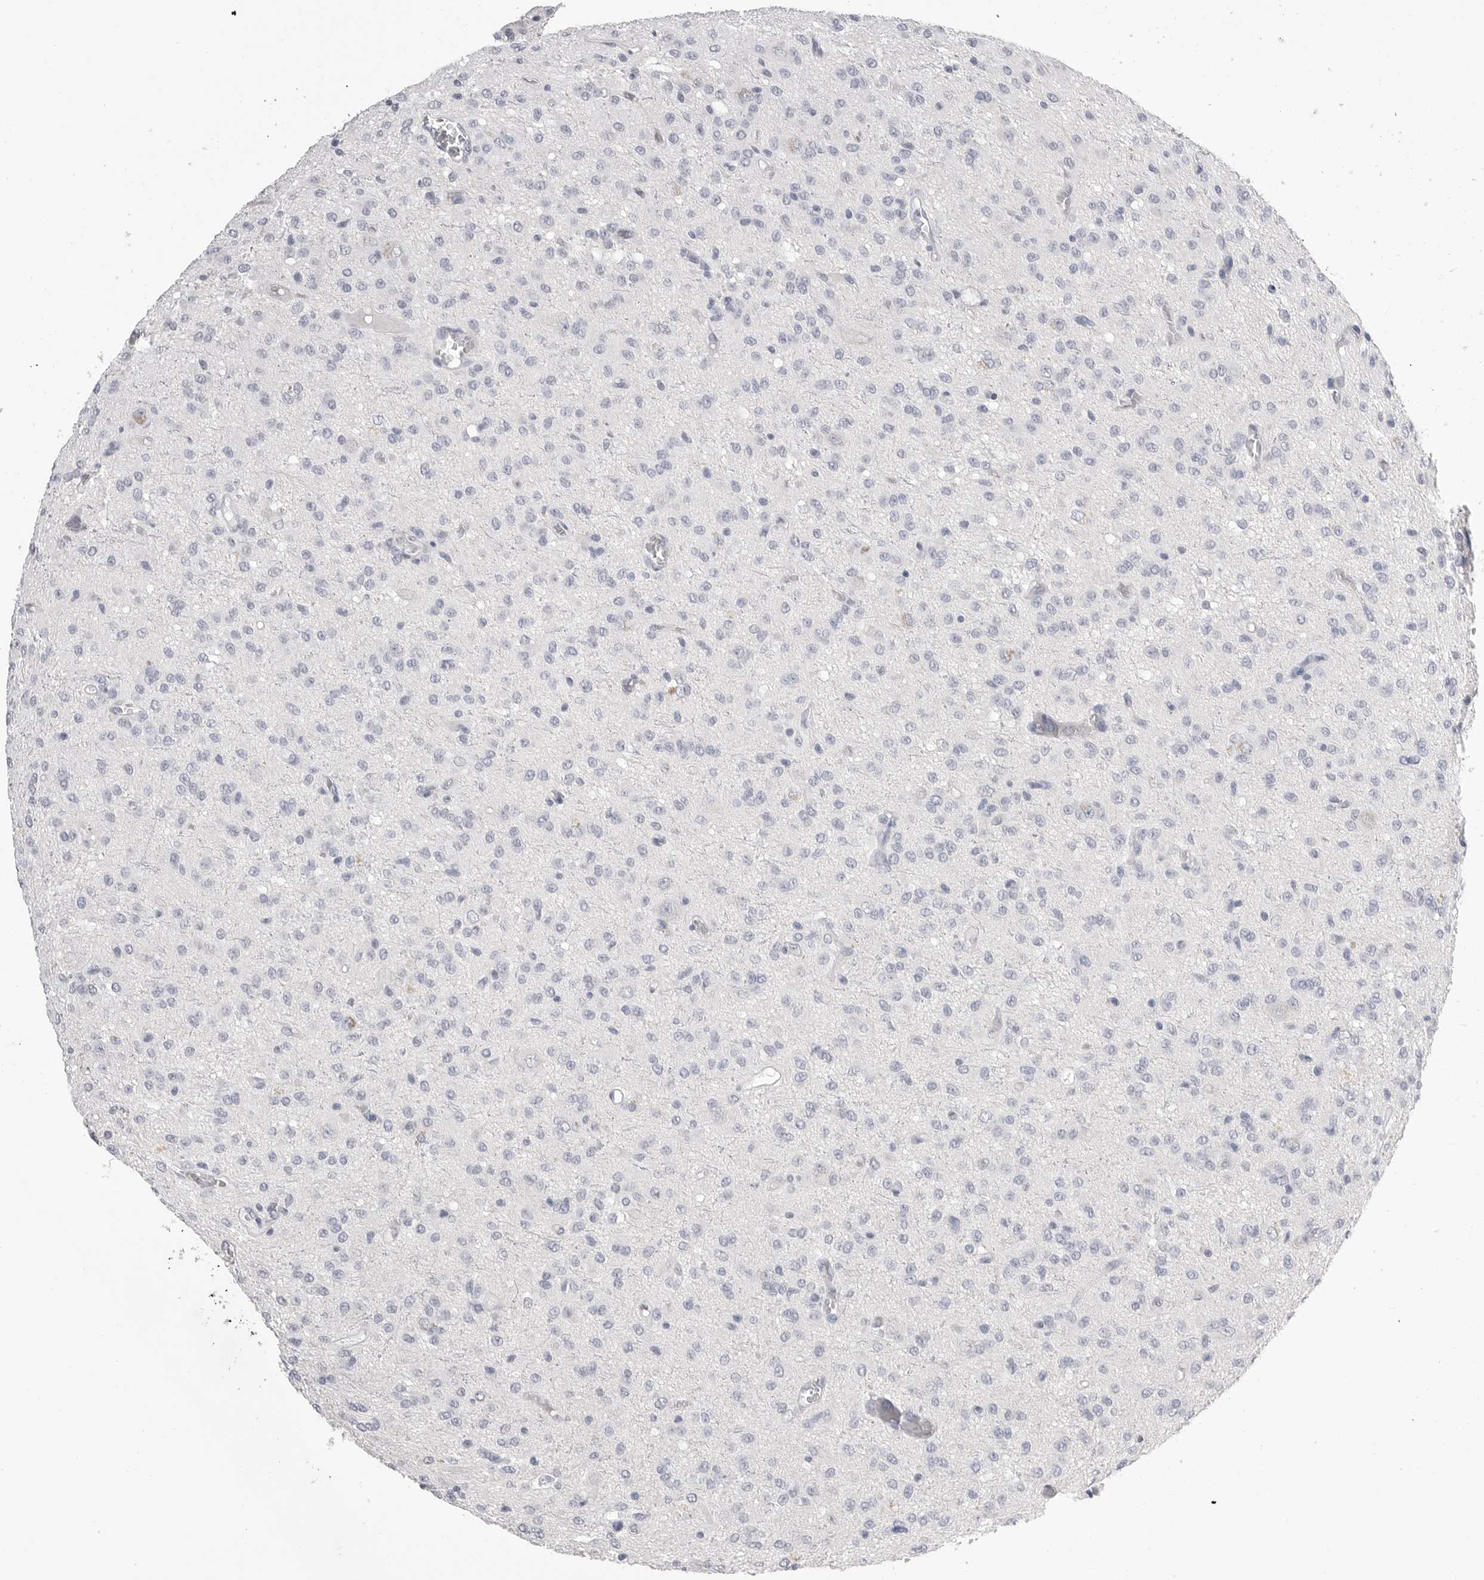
{"staining": {"intensity": "negative", "quantity": "none", "location": "none"}, "tissue": "glioma", "cell_type": "Tumor cells", "image_type": "cancer", "snomed": [{"axis": "morphology", "description": "Glioma, malignant, High grade"}, {"axis": "topography", "description": "Brain"}], "caption": "Glioma was stained to show a protein in brown. There is no significant staining in tumor cells.", "gene": "CPB1", "patient": {"sex": "female", "age": 59}}